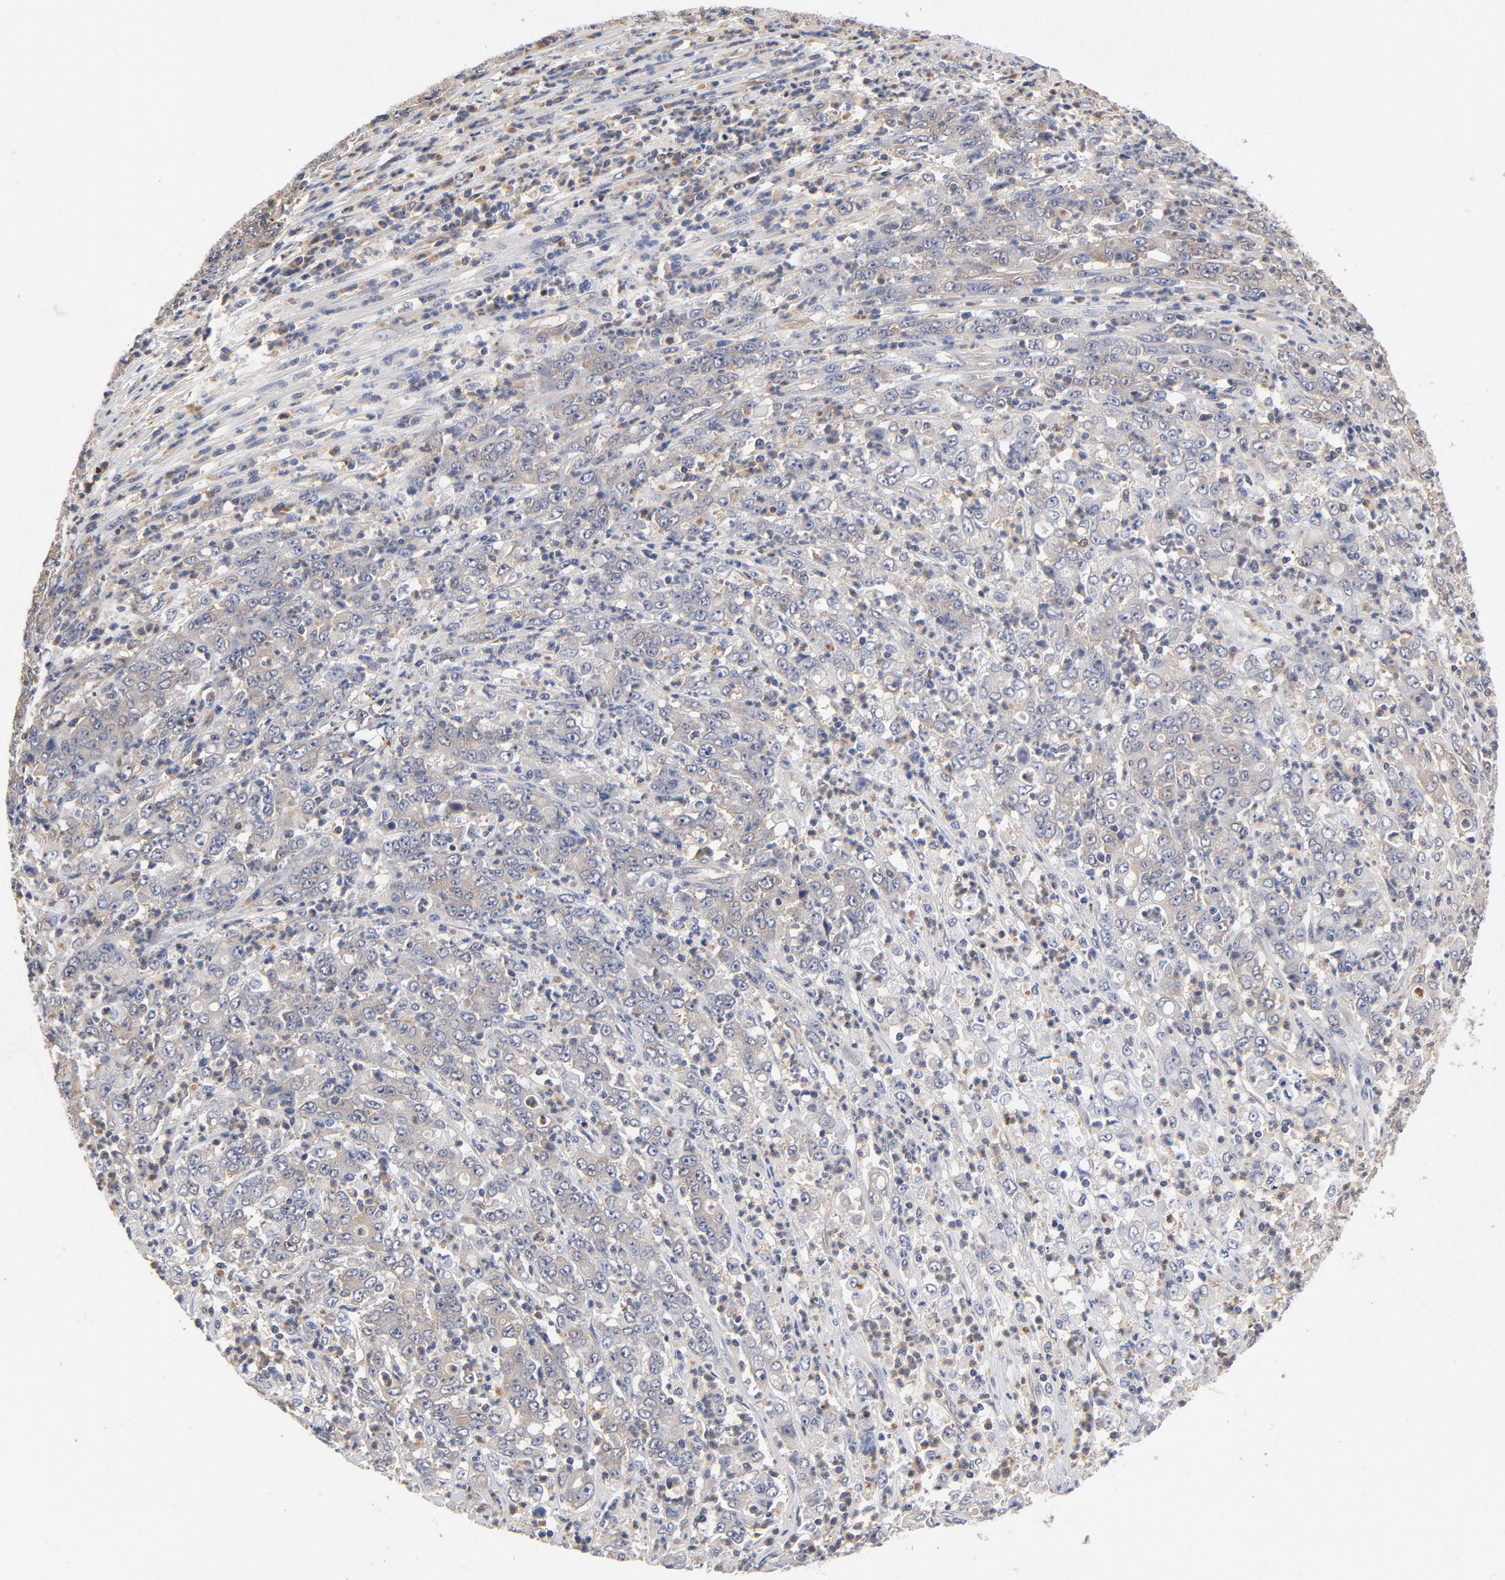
{"staining": {"intensity": "negative", "quantity": "none", "location": "none"}, "tissue": "stomach cancer", "cell_type": "Tumor cells", "image_type": "cancer", "snomed": [{"axis": "morphology", "description": "Adenocarcinoma, NOS"}, {"axis": "topography", "description": "Stomach, lower"}], "caption": "High power microscopy micrograph of an immunohistochemistry (IHC) photomicrograph of stomach adenocarcinoma, revealing no significant staining in tumor cells. Nuclei are stained in blue.", "gene": "ASMTL", "patient": {"sex": "female", "age": 71}}